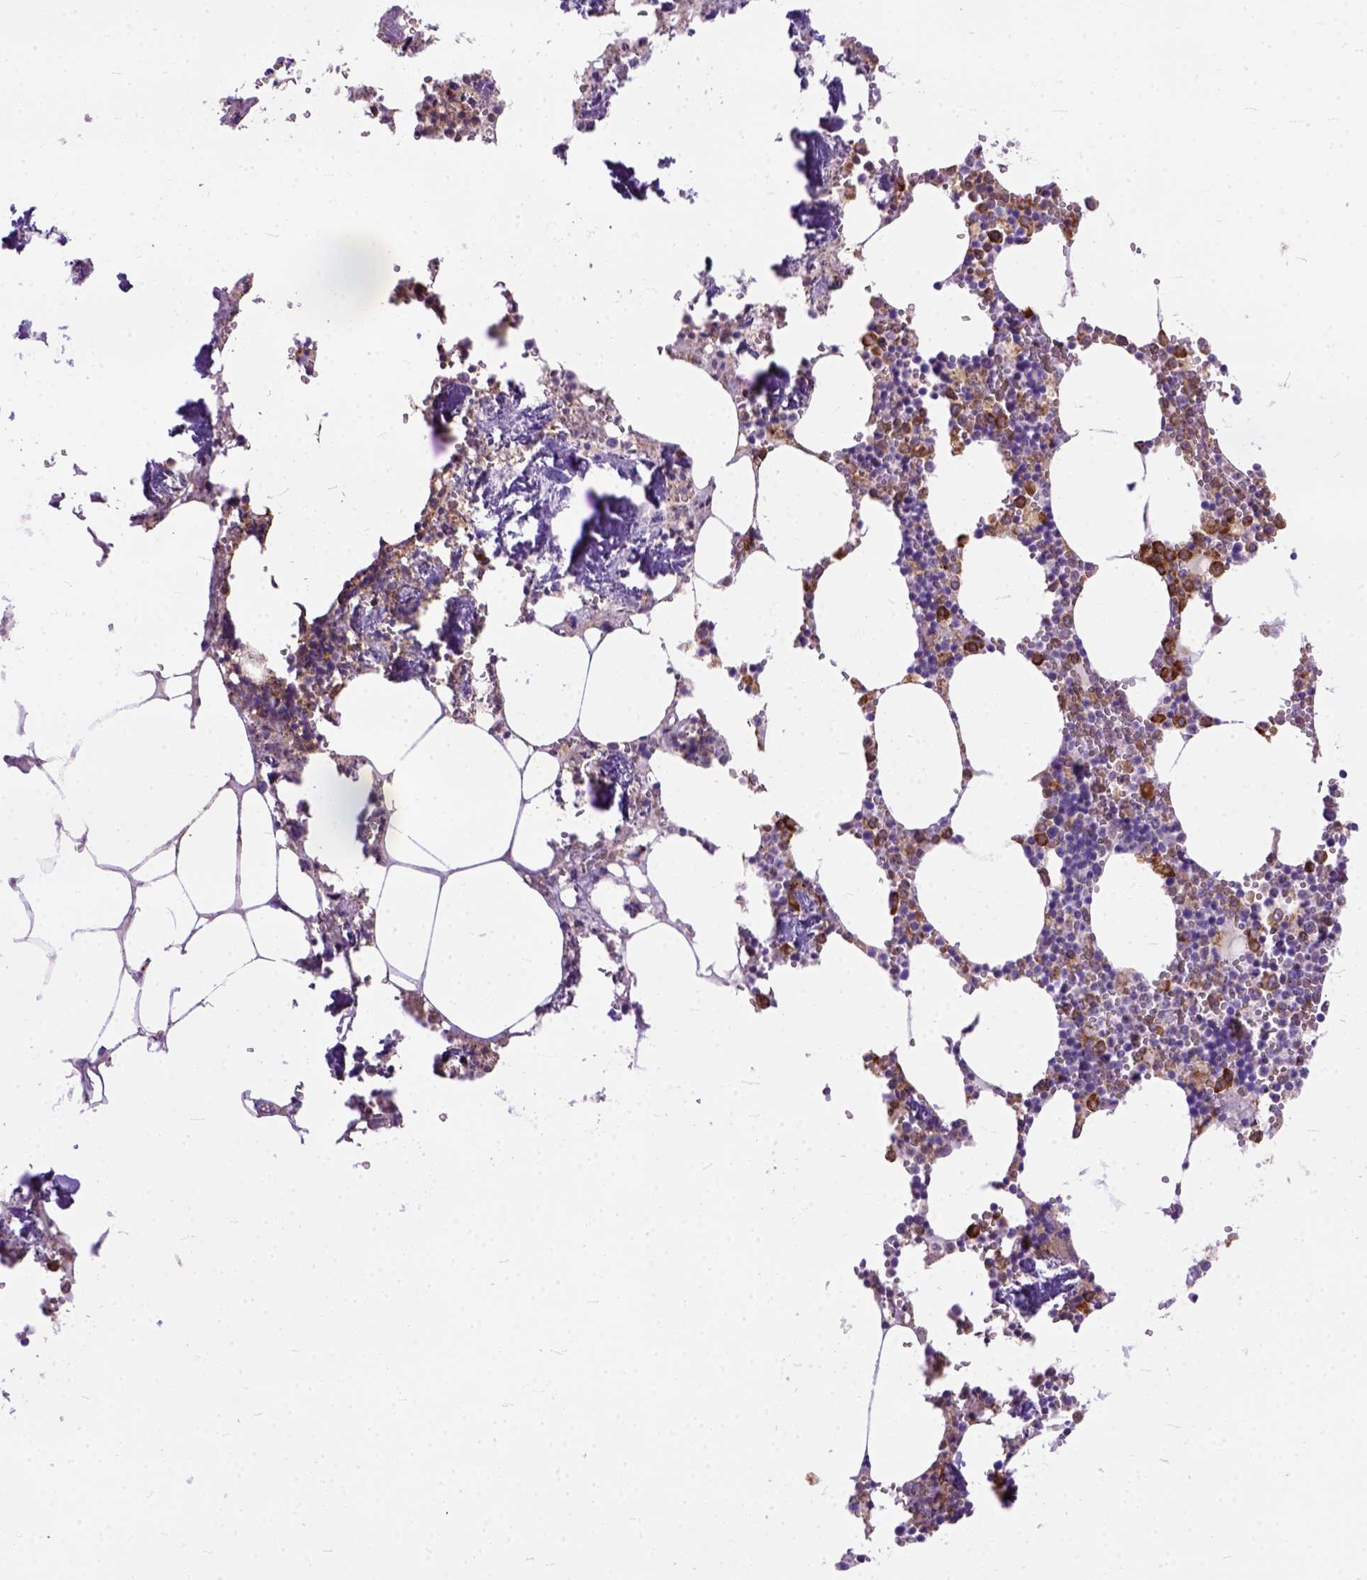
{"staining": {"intensity": "strong", "quantity": "<25%", "location": "cytoplasmic/membranous"}, "tissue": "bone marrow", "cell_type": "Hematopoietic cells", "image_type": "normal", "snomed": [{"axis": "morphology", "description": "Normal tissue, NOS"}, {"axis": "topography", "description": "Bone marrow"}], "caption": "Protein analysis of normal bone marrow displays strong cytoplasmic/membranous positivity in about <25% of hematopoietic cells.", "gene": "PLK4", "patient": {"sex": "male", "age": 54}}